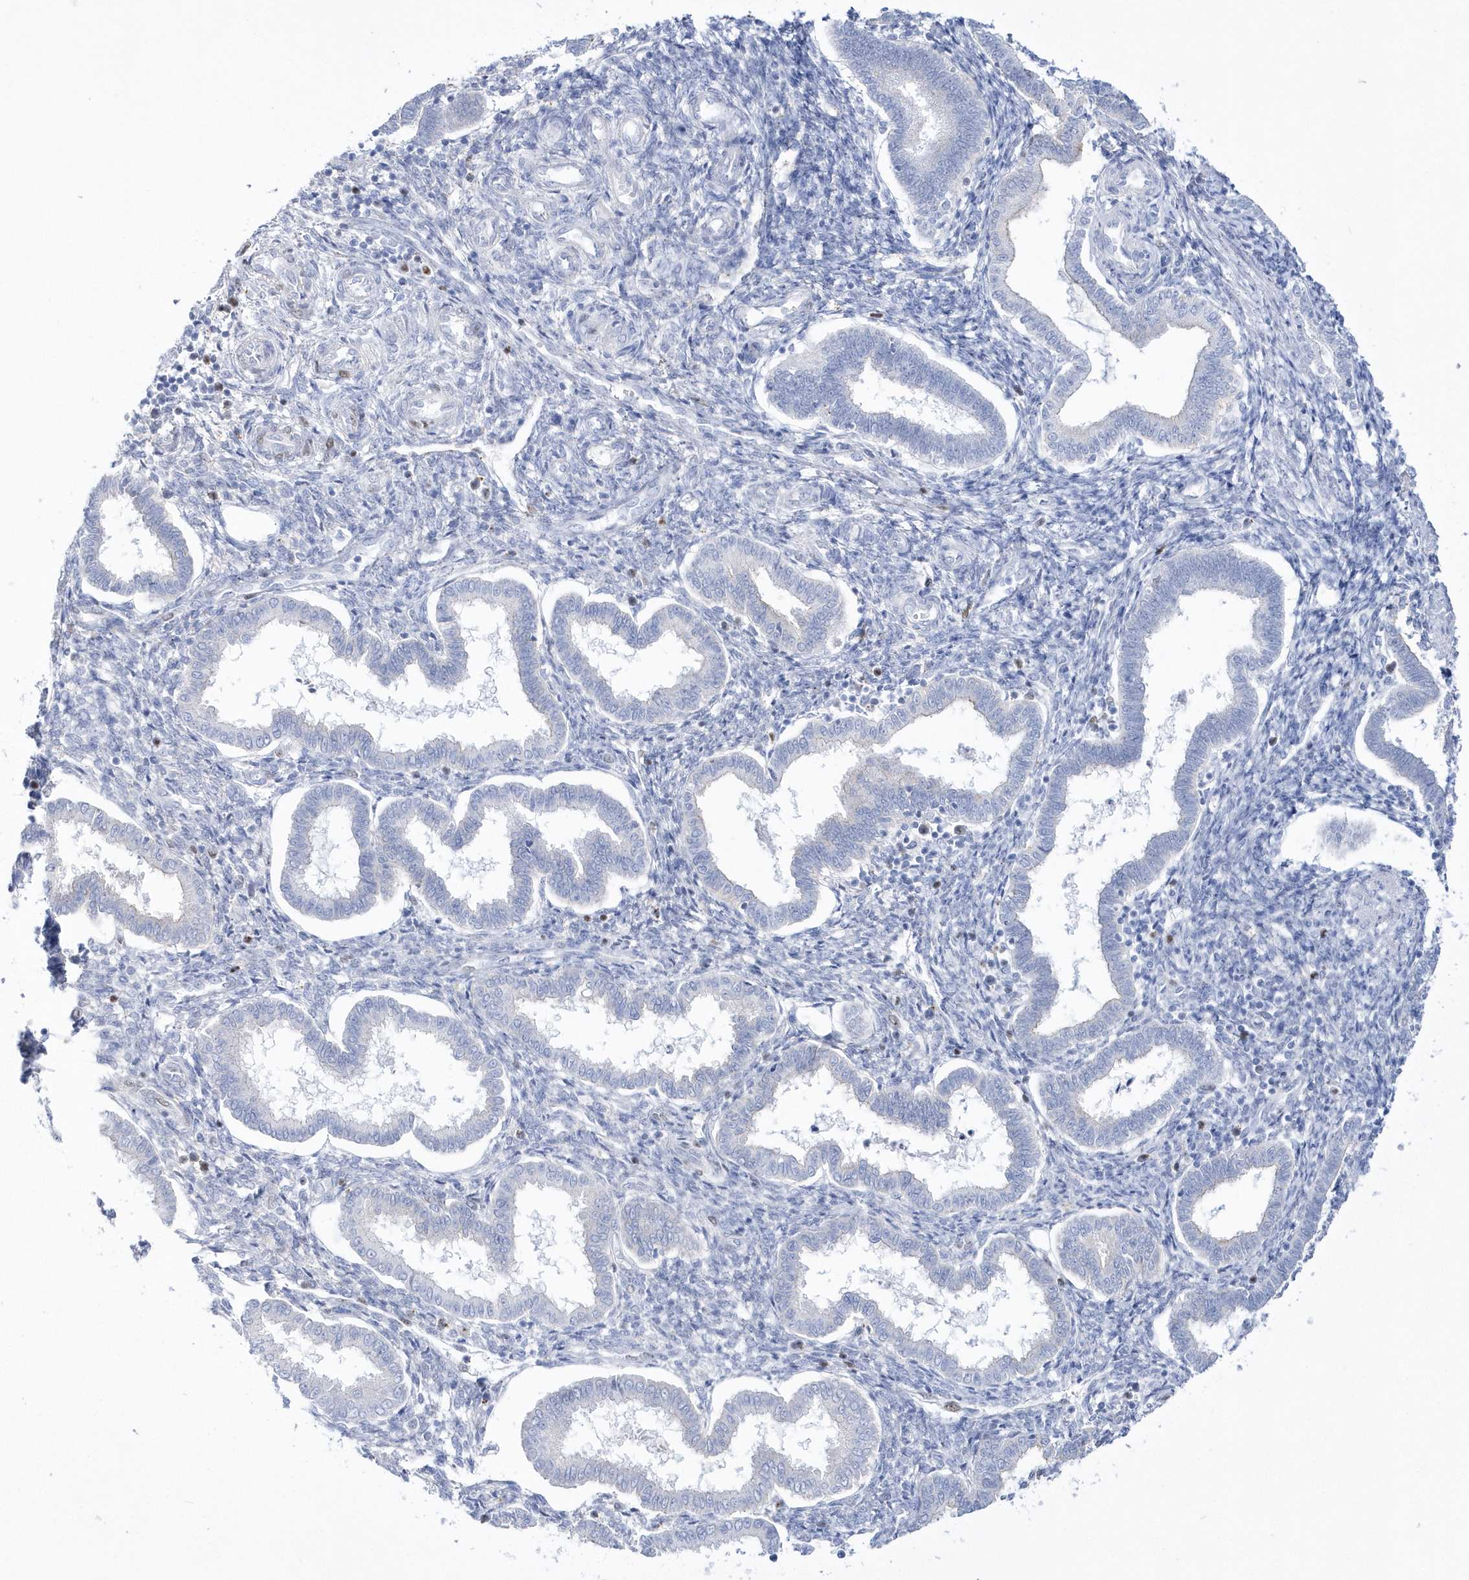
{"staining": {"intensity": "negative", "quantity": "none", "location": "none"}, "tissue": "endometrium", "cell_type": "Cells in endometrial stroma", "image_type": "normal", "snomed": [{"axis": "morphology", "description": "Normal tissue, NOS"}, {"axis": "topography", "description": "Endometrium"}], "caption": "This is an immunohistochemistry (IHC) micrograph of benign human endometrium. There is no expression in cells in endometrial stroma.", "gene": "TMCO6", "patient": {"sex": "female", "age": 24}}